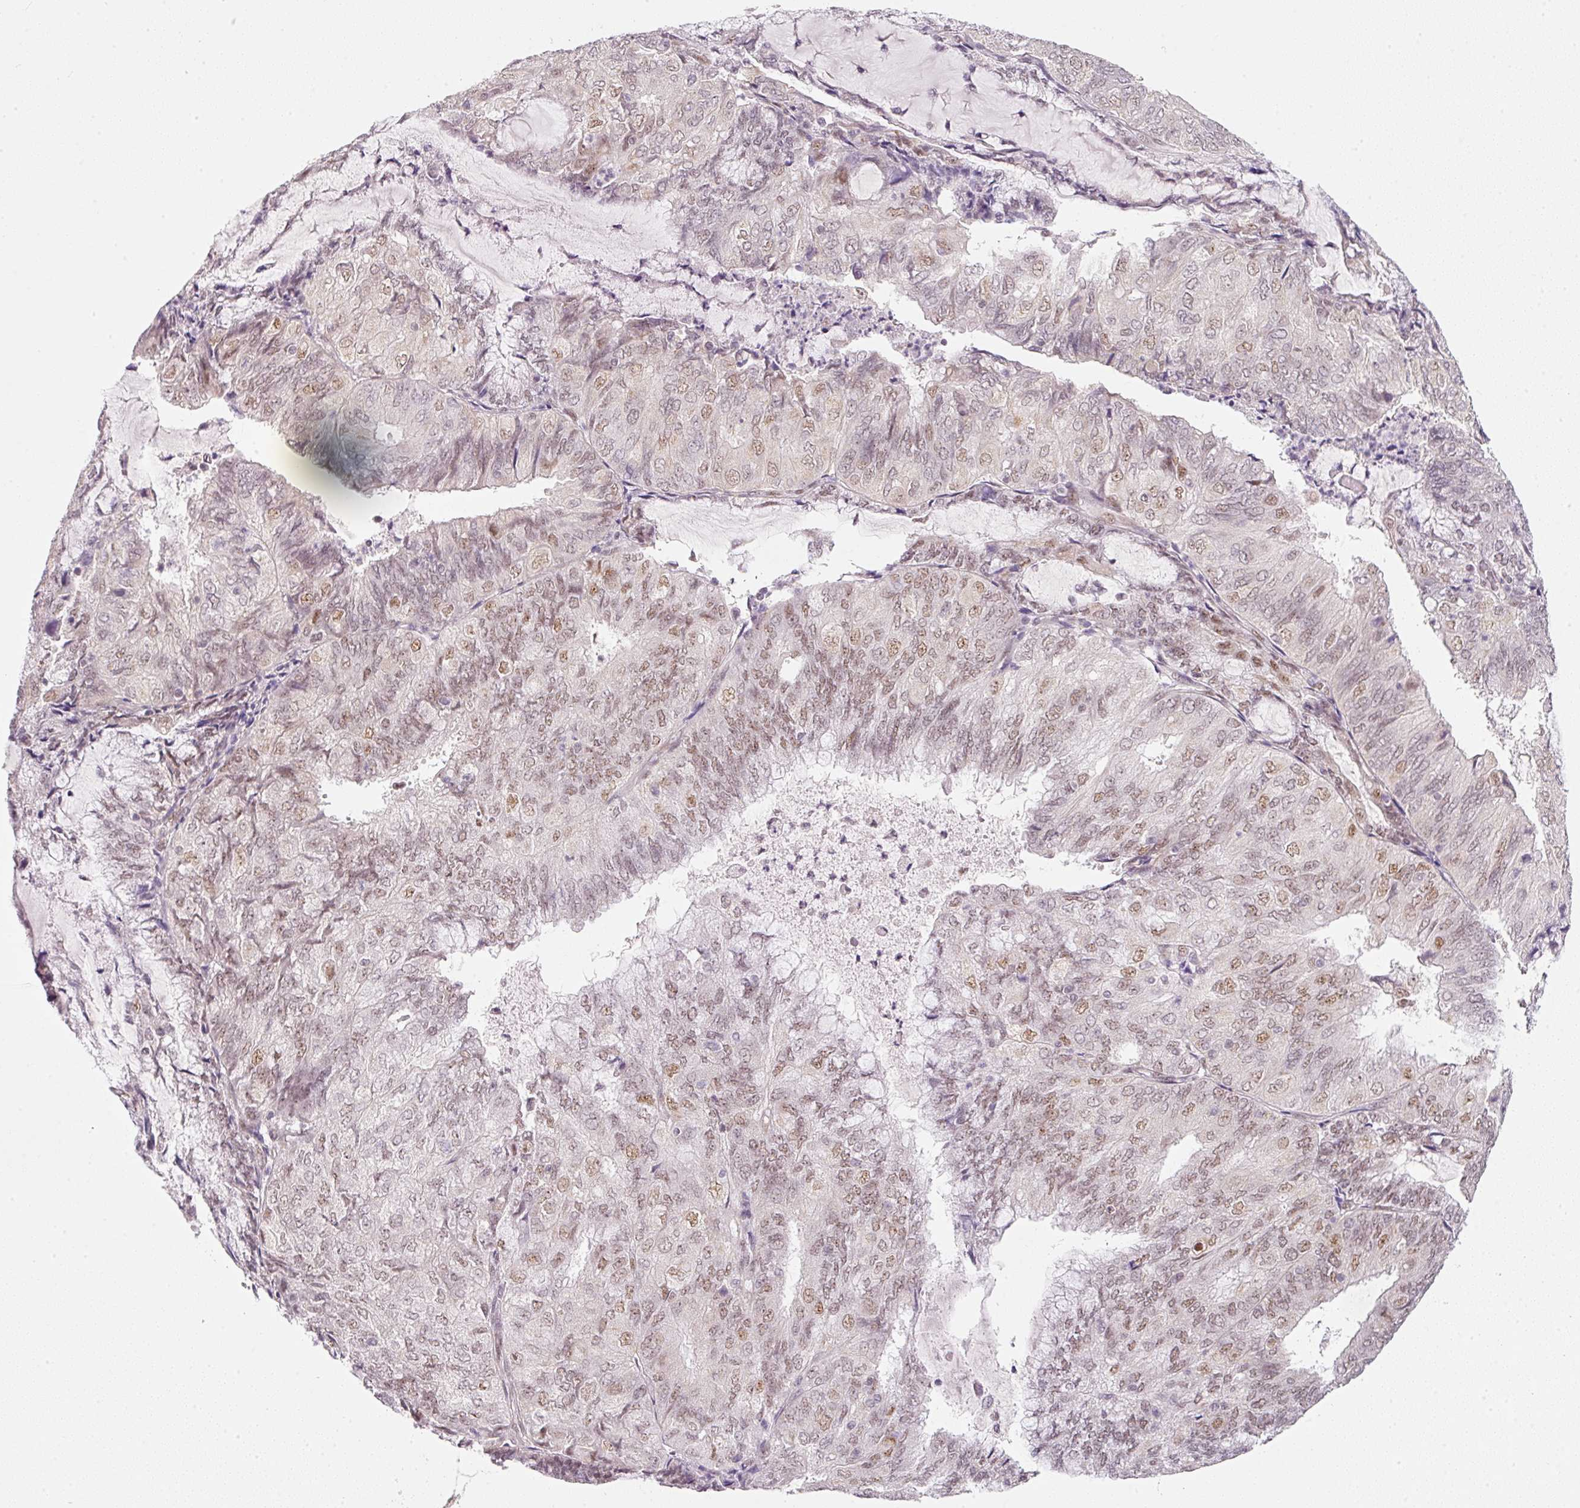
{"staining": {"intensity": "weak", "quantity": "25%-75%", "location": "nuclear"}, "tissue": "endometrial cancer", "cell_type": "Tumor cells", "image_type": "cancer", "snomed": [{"axis": "morphology", "description": "Adenocarcinoma, NOS"}, {"axis": "topography", "description": "Endometrium"}], "caption": "This photomicrograph reveals immunohistochemistry staining of human endometrial cancer, with low weak nuclear expression in approximately 25%-75% of tumor cells.", "gene": "FSTL3", "patient": {"sex": "female", "age": 81}}